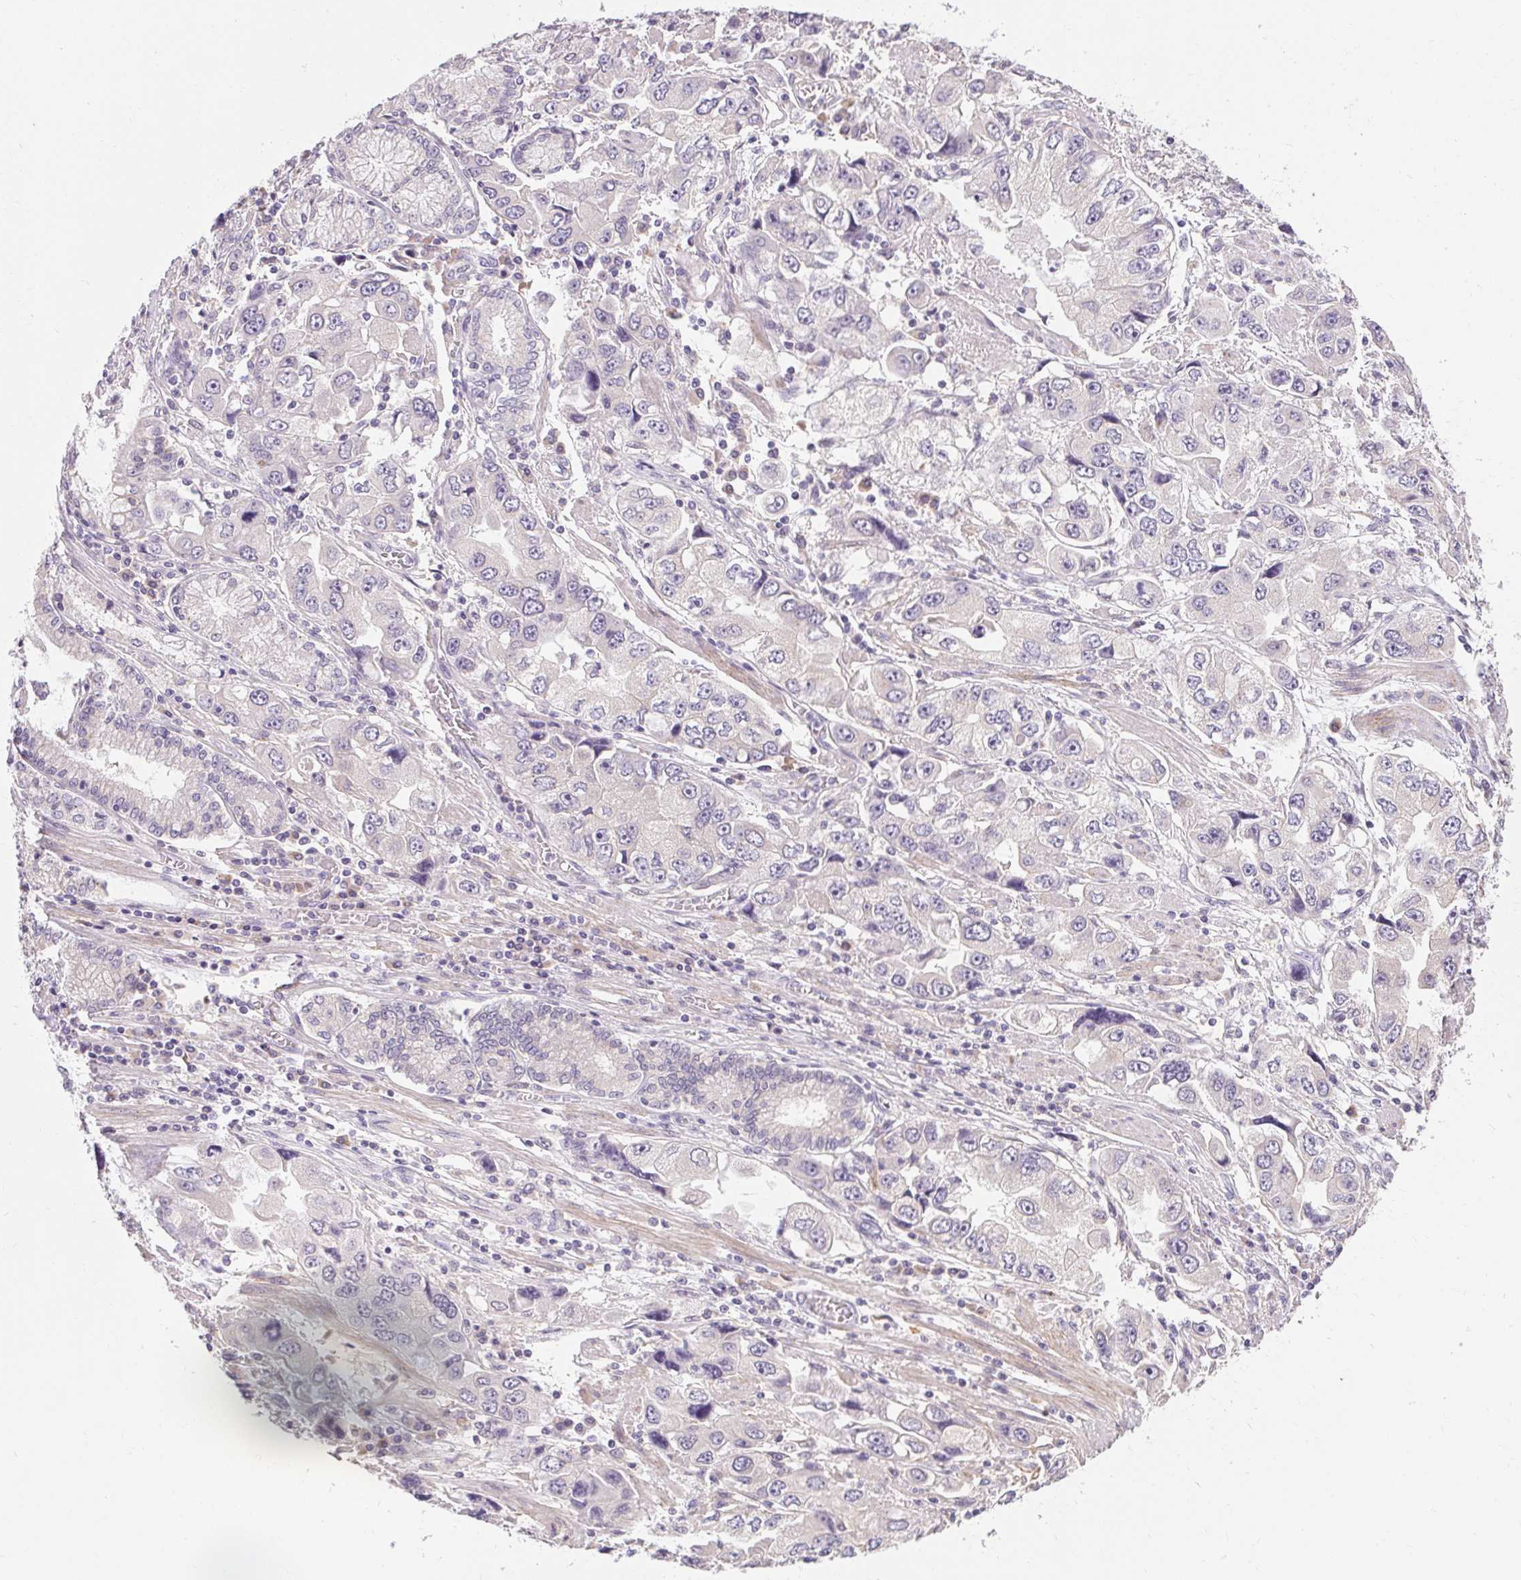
{"staining": {"intensity": "negative", "quantity": "none", "location": "none"}, "tissue": "stomach cancer", "cell_type": "Tumor cells", "image_type": "cancer", "snomed": [{"axis": "morphology", "description": "Adenocarcinoma, NOS"}, {"axis": "topography", "description": "Stomach, lower"}], "caption": "This is an immunohistochemistry (IHC) micrograph of human stomach cancer. There is no staining in tumor cells.", "gene": "TMEM52B", "patient": {"sex": "female", "age": 93}}